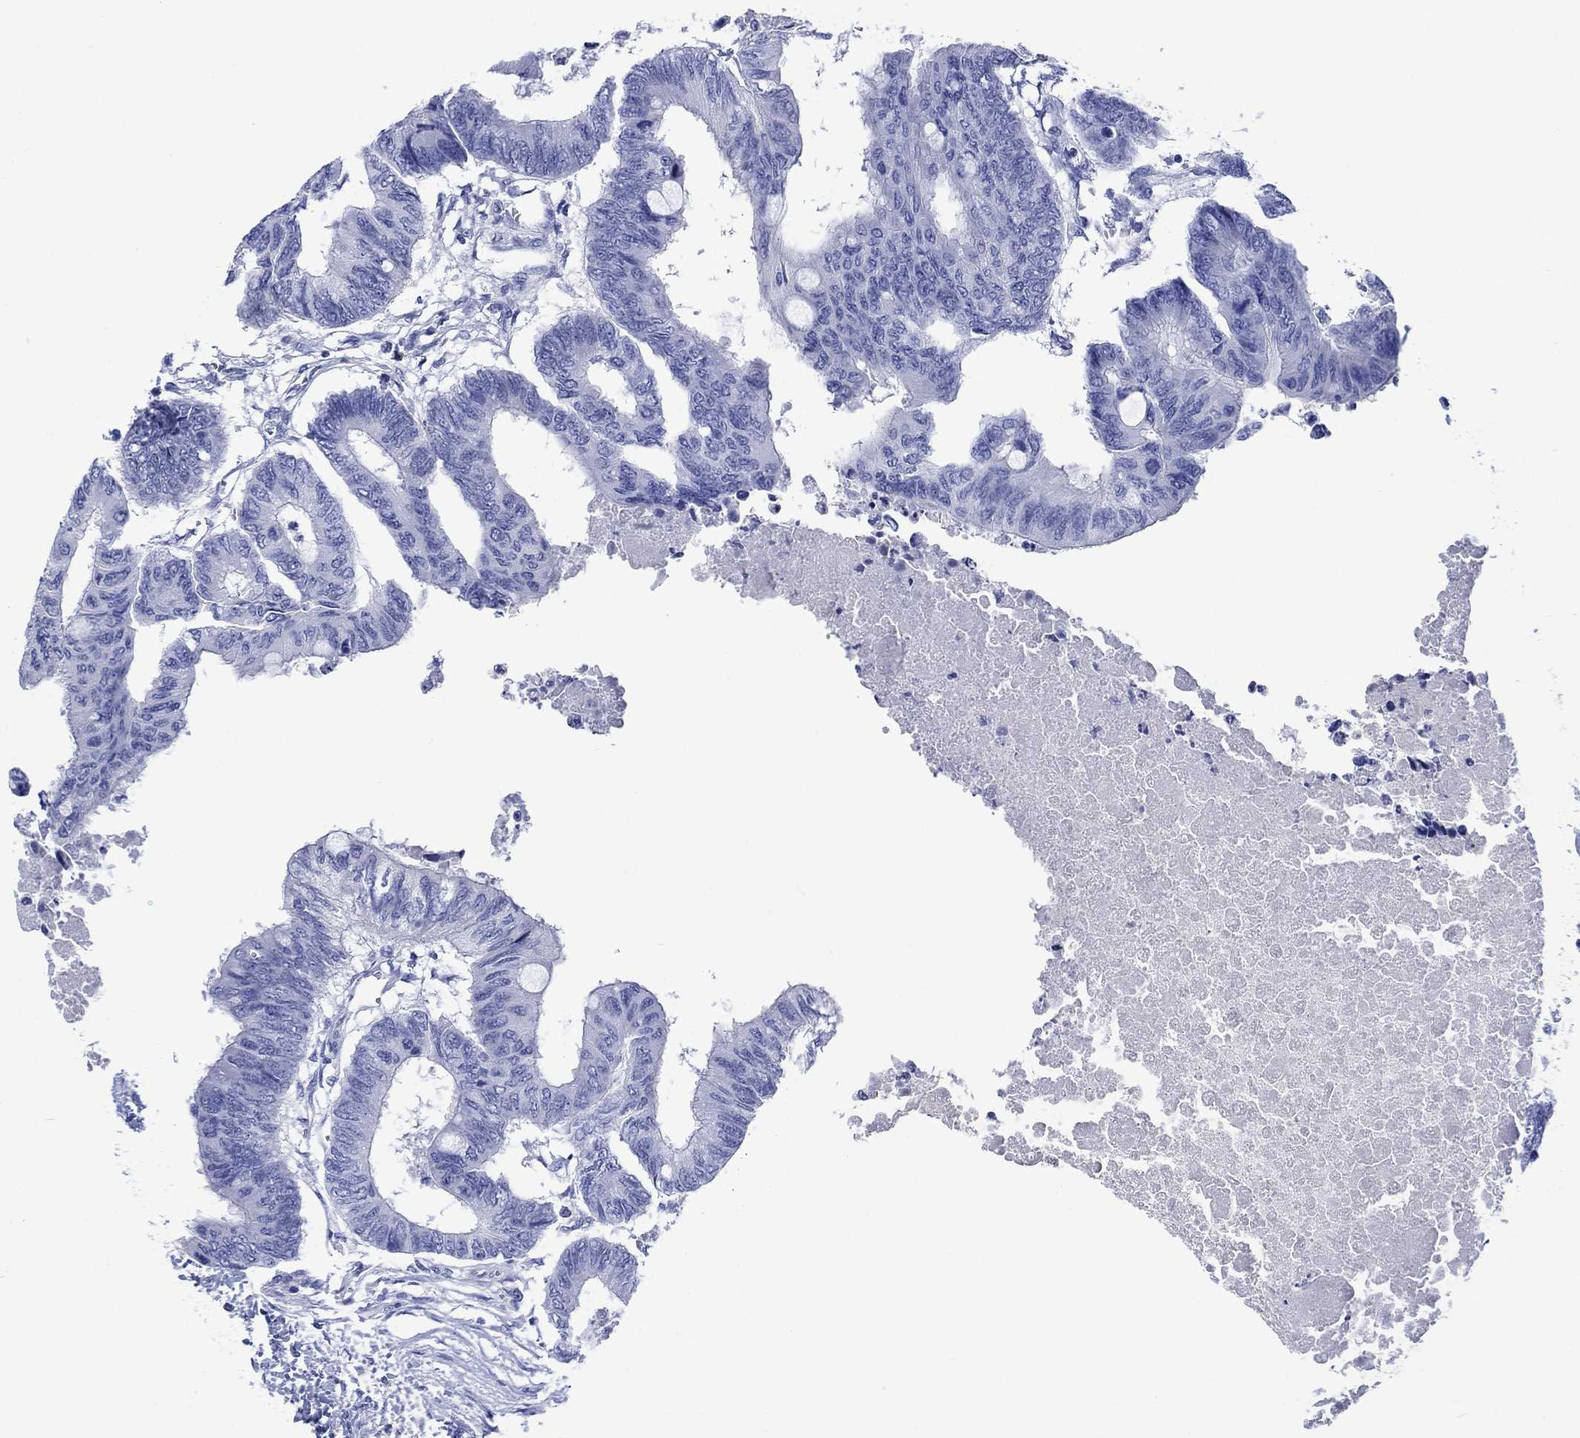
{"staining": {"intensity": "negative", "quantity": "none", "location": "none"}, "tissue": "colorectal cancer", "cell_type": "Tumor cells", "image_type": "cancer", "snomed": [{"axis": "morphology", "description": "Normal tissue, NOS"}, {"axis": "morphology", "description": "Adenocarcinoma, NOS"}, {"axis": "topography", "description": "Rectum"}, {"axis": "topography", "description": "Peripheral nerve tissue"}], "caption": "A high-resolution image shows immunohistochemistry staining of colorectal cancer (adenocarcinoma), which displays no significant positivity in tumor cells.", "gene": "CACNG3", "patient": {"sex": "male", "age": 92}}